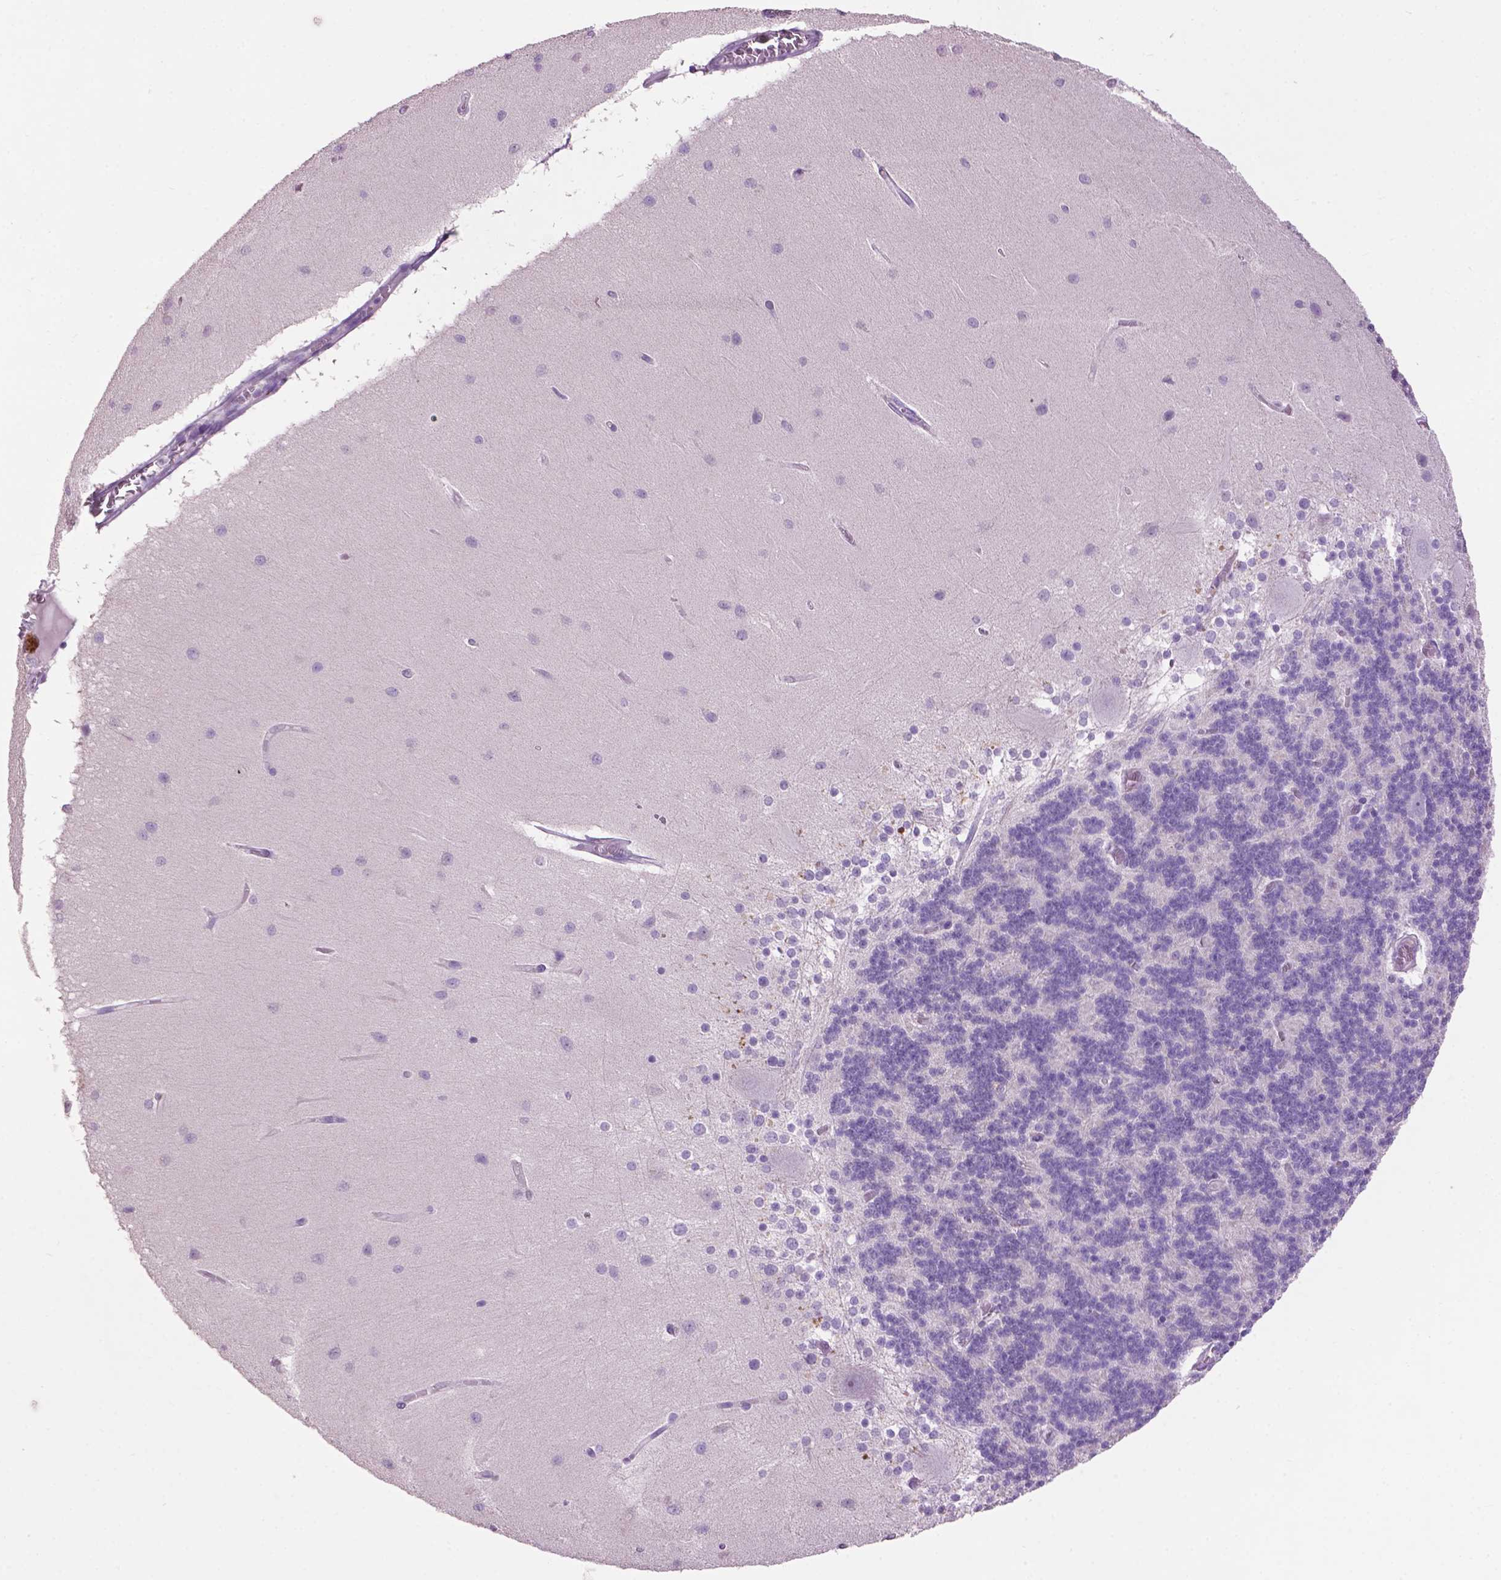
{"staining": {"intensity": "negative", "quantity": "none", "location": "none"}, "tissue": "cerebellum", "cell_type": "Cells in granular layer", "image_type": "normal", "snomed": [{"axis": "morphology", "description": "Normal tissue, NOS"}, {"axis": "topography", "description": "Cerebellum"}], "caption": "Photomicrograph shows no protein staining in cells in granular layer of normal cerebellum. (IHC, brightfield microscopy, high magnification).", "gene": "CRYBA4", "patient": {"sex": "female", "age": 54}}